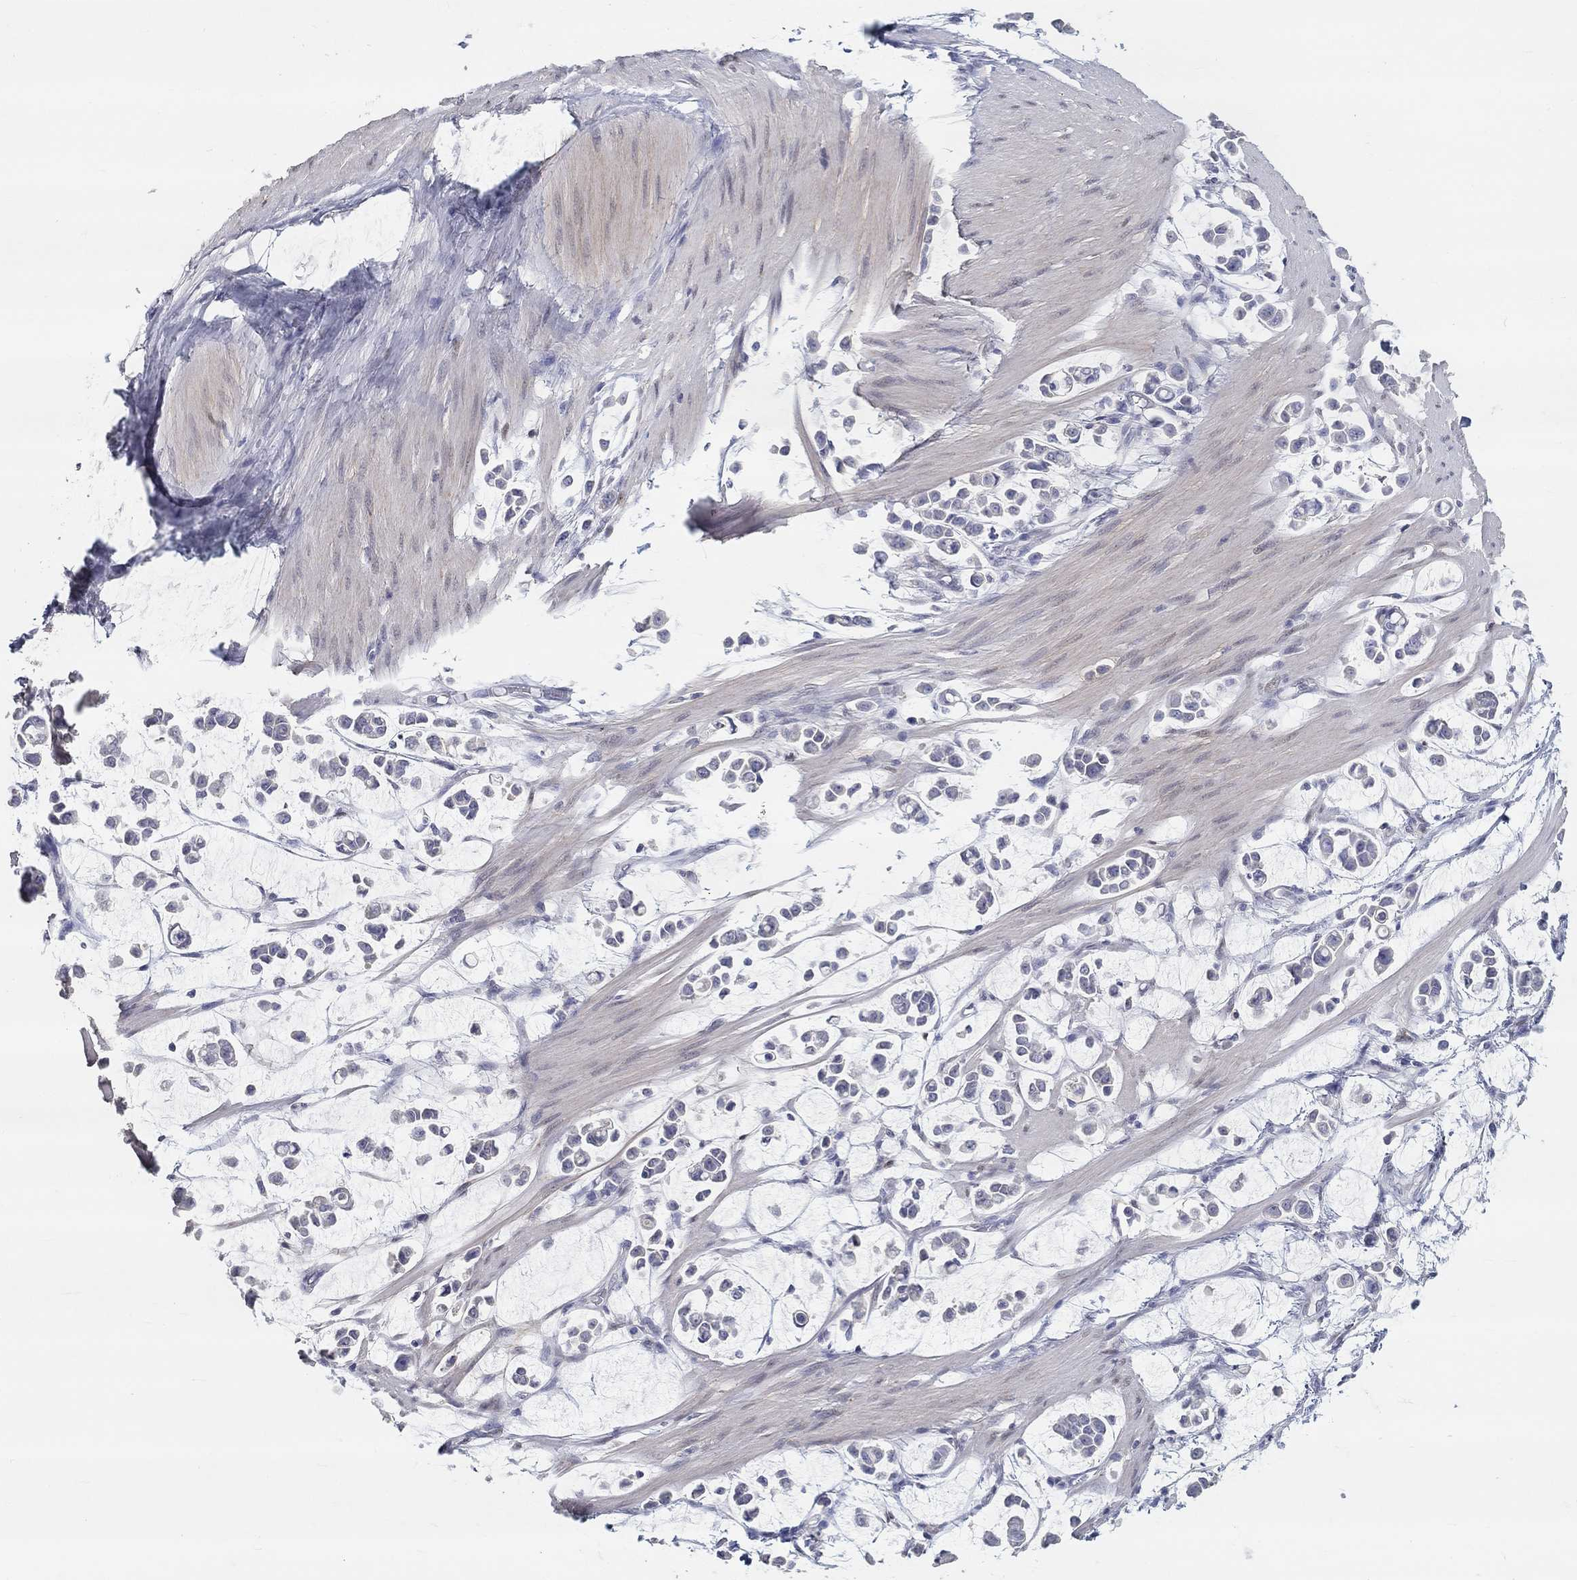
{"staining": {"intensity": "negative", "quantity": "none", "location": "none"}, "tissue": "stomach cancer", "cell_type": "Tumor cells", "image_type": "cancer", "snomed": [{"axis": "morphology", "description": "Adenocarcinoma, NOS"}, {"axis": "topography", "description": "Stomach"}], "caption": "Histopathology image shows no protein staining in tumor cells of stomach adenocarcinoma tissue.", "gene": "FGF2", "patient": {"sex": "male", "age": 82}}